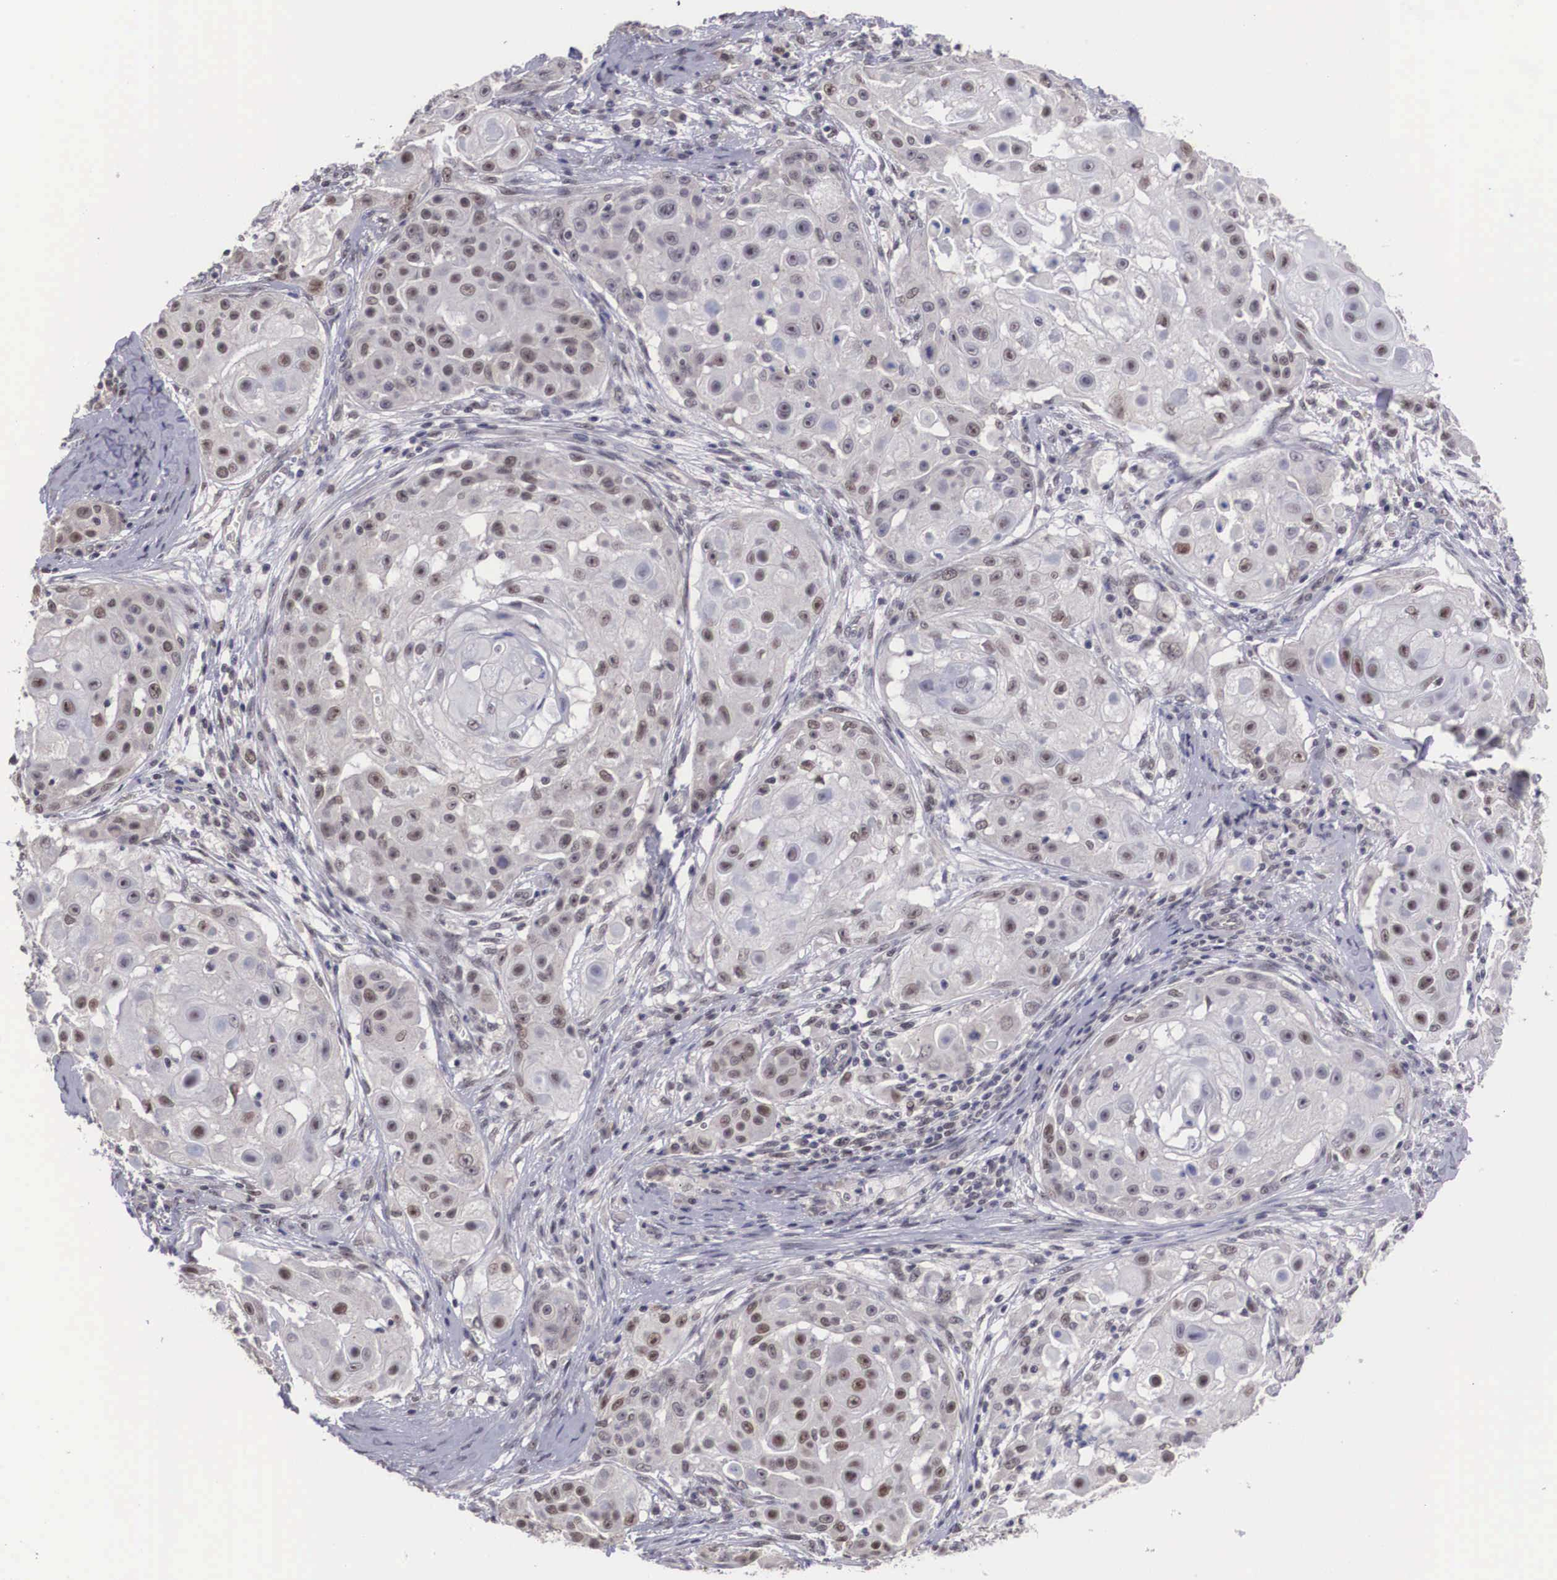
{"staining": {"intensity": "weak", "quantity": "<25%", "location": "nuclear"}, "tissue": "skin cancer", "cell_type": "Tumor cells", "image_type": "cancer", "snomed": [{"axis": "morphology", "description": "Squamous cell carcinoma, NOS"}, {"axis": "topography", "description": "Skin"}], "caption": "A photomicrograph of skin cancer (squamous cell carcinoma) stained for a protein shows no brown staining in tumor cells.", "gene": "ZNF275", "patient": {"sex": "female", "age": 57}}